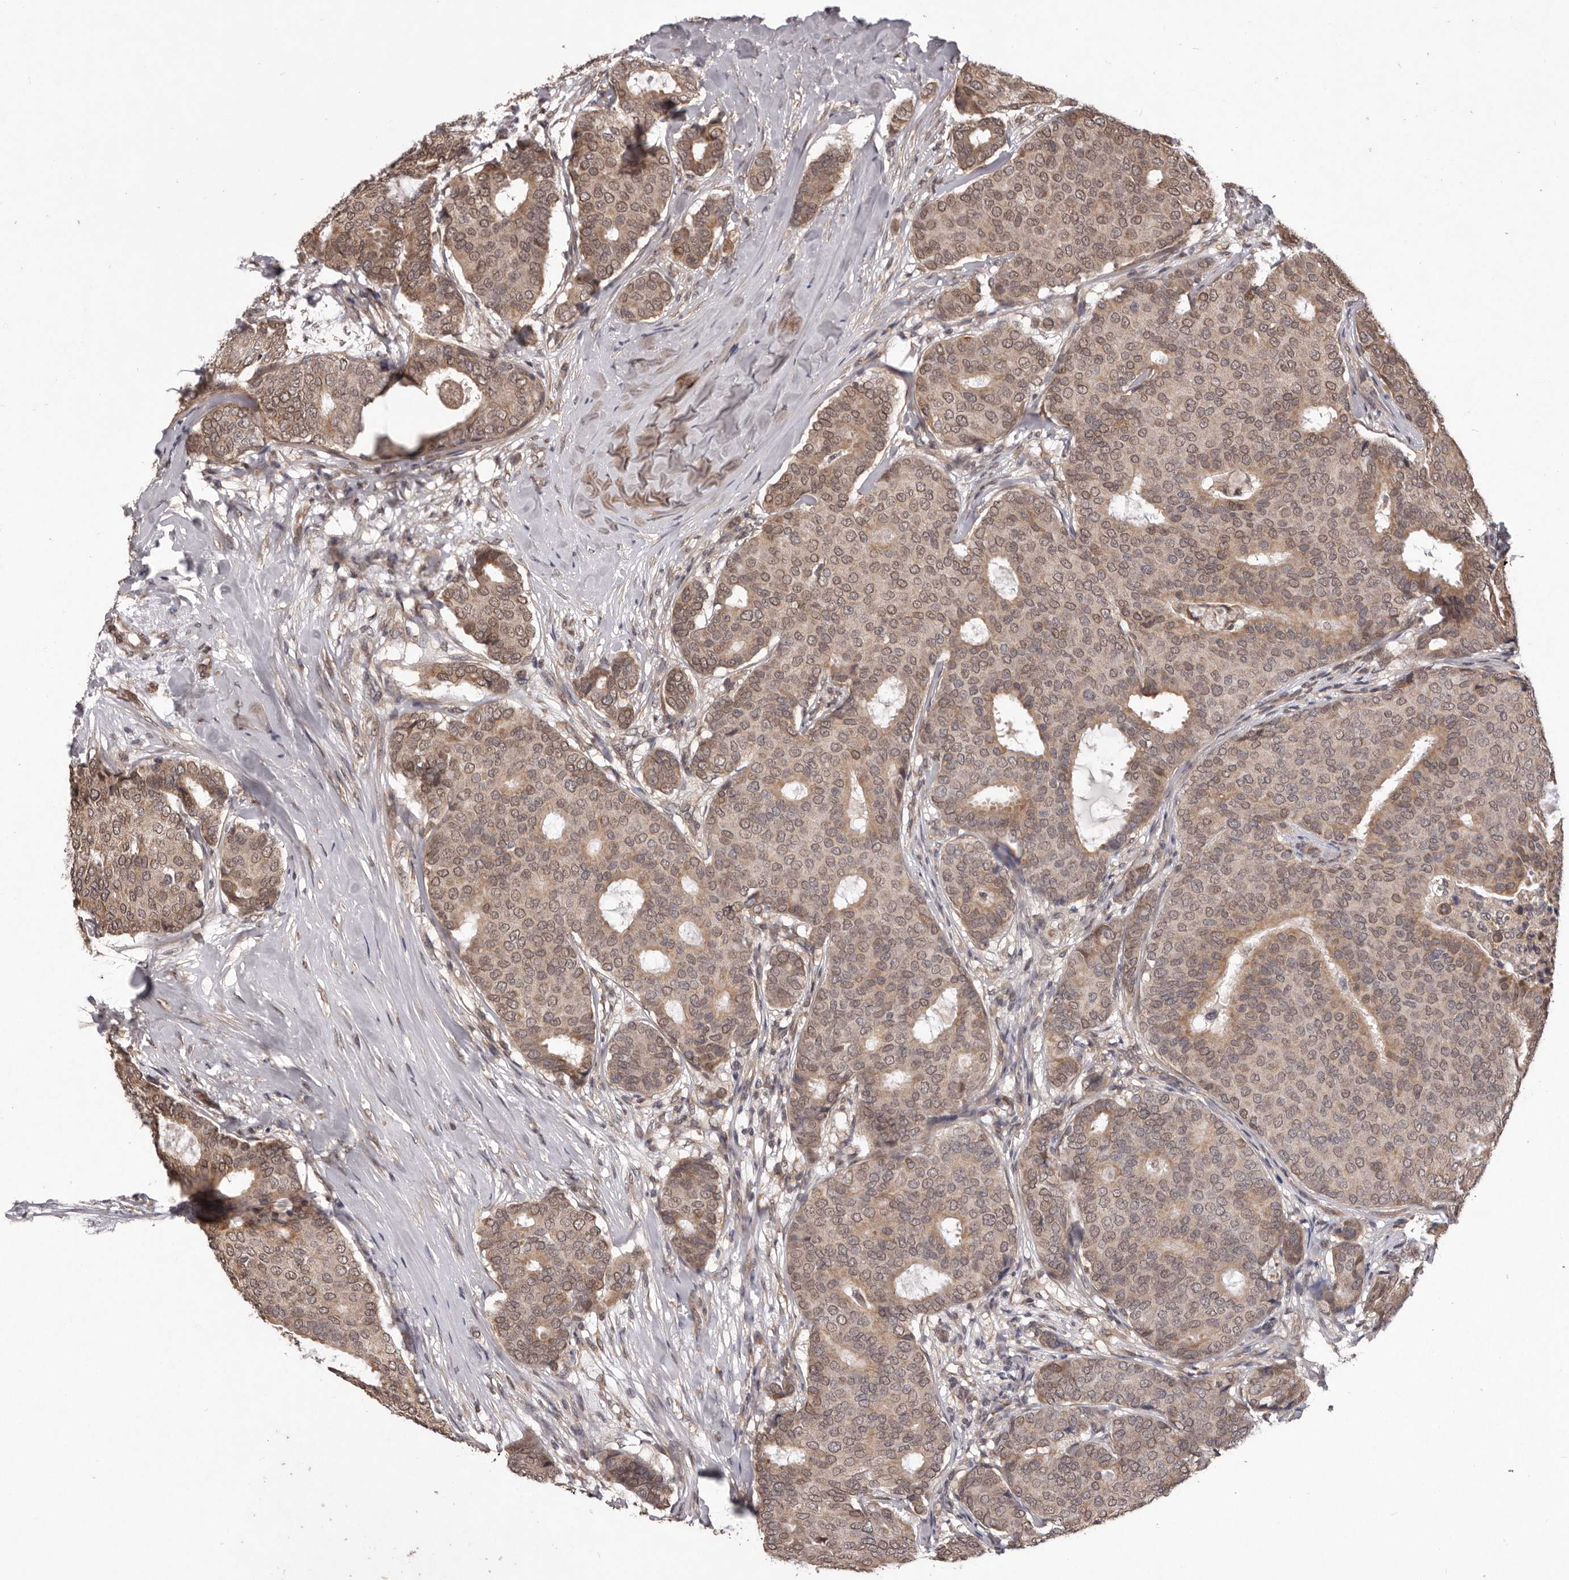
{"staining": {"intensity": "weak", "quantity": ">75%", "location": "cytoplasmic/membranous,nuclear"}, "tissue": "breast cancer", "cell_type": "Tumor cells", "image_type": "cancer", "snomed": [{"axis": "morphology", "description": "Duct carcinoma"}, {"axis": "topography", "description": "Breast"}], "caption": "Tumor cells demonstrate low levels of weak cytoplasmic/membranous and nuclear positivity in approximately >75% of cells in breast cancer (infiltrating ductal carcinoma).", "gene": "CELF3", "patient": {"sex": "female", "age": 75}}